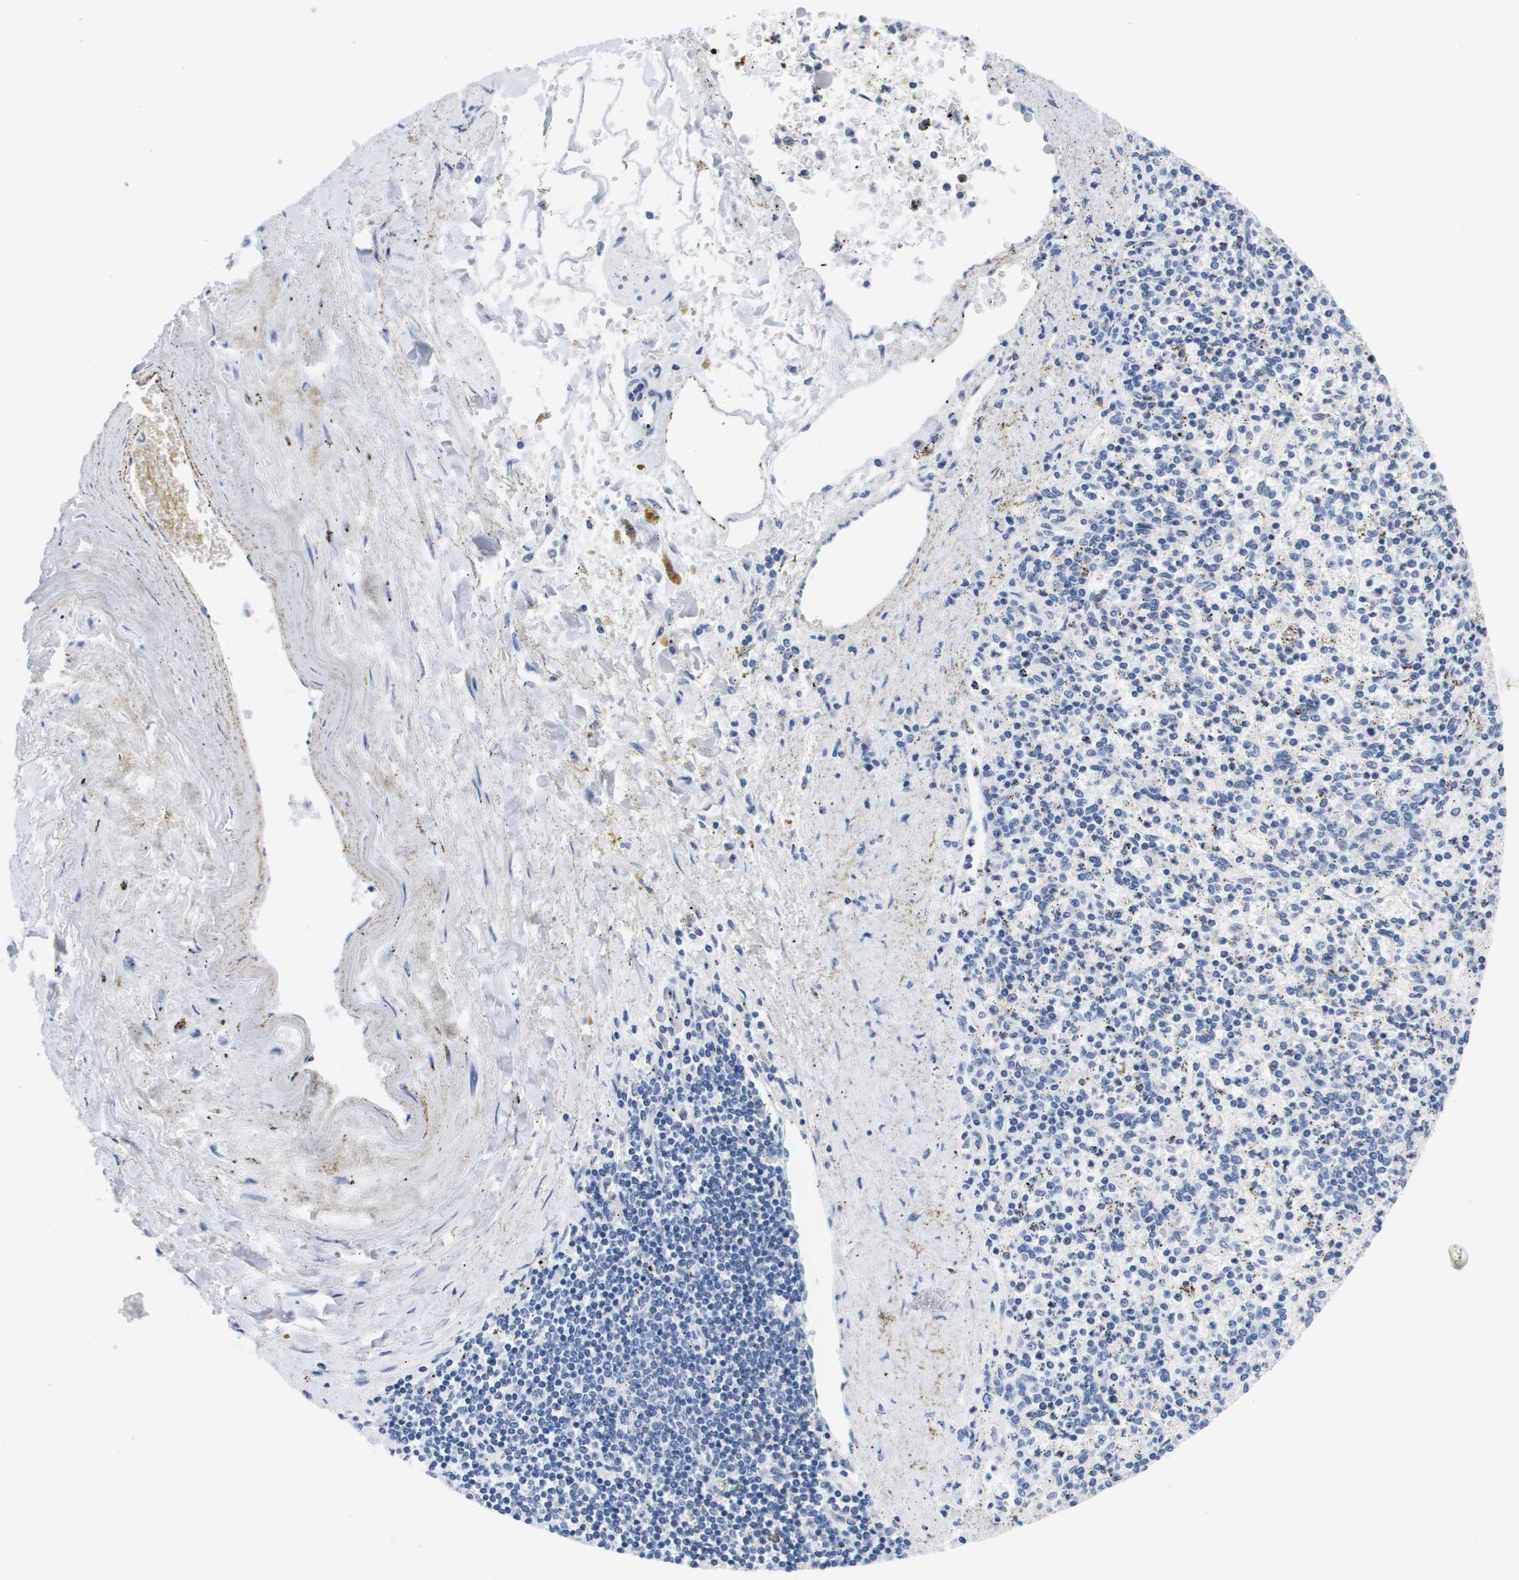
{"staining": {"intensity": "negative", "quantity": "none", "location": "none"}, "tissue": "spleen", "cell_type": "Cells in red pulp", "image_type": "normal", "snomed": [{"axis": "morphology", "description": "Normal tissue, NOS"}, {"axis": "topography", "description": "Spleen"}], "caption": "Immunohistochemical staining of unremarkable spleen demonstrates no significant positivity in cells in red pulp.", "gene": "APOA1", "patient": {"sex": "male", "age": 72}}